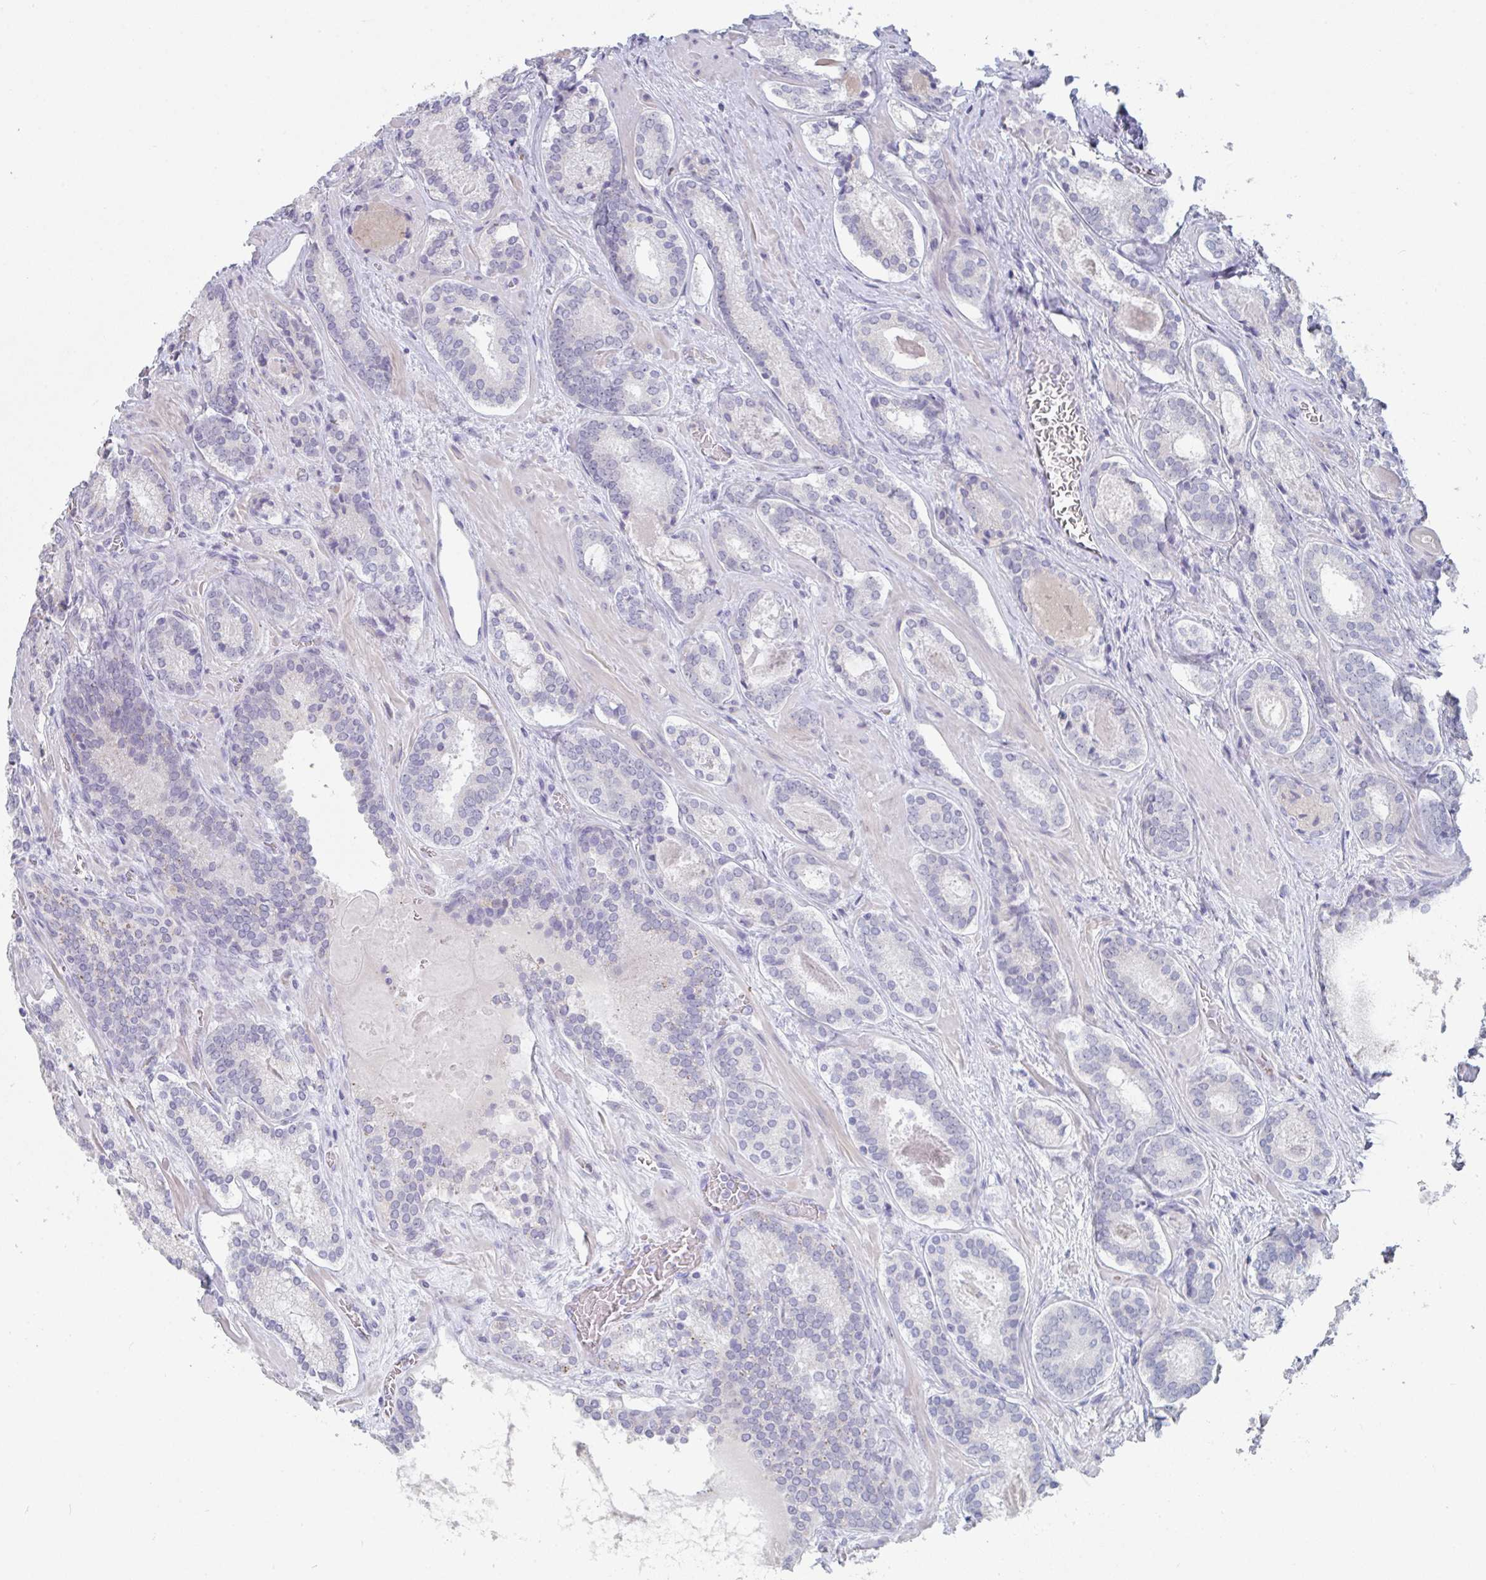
{"staining": {"intensity": "negative", "quantity": "none", "location": "none"}, "tissue": "prostate cancer", "cell_type": "Tumor cells", "image_type": "cancer", "snomed": [{"axis": "morphology", "description": "Adenocarcinoma, Low grade"}, {"axis": "topography", "description": "Prostate"}], "caption": "Histopathology image shows no significant protein expression in tumor cells of low-grade adenocarcinoma (prostate).", "gene": "RUBCN", "patient": {"sex": "male", "age": 62}}